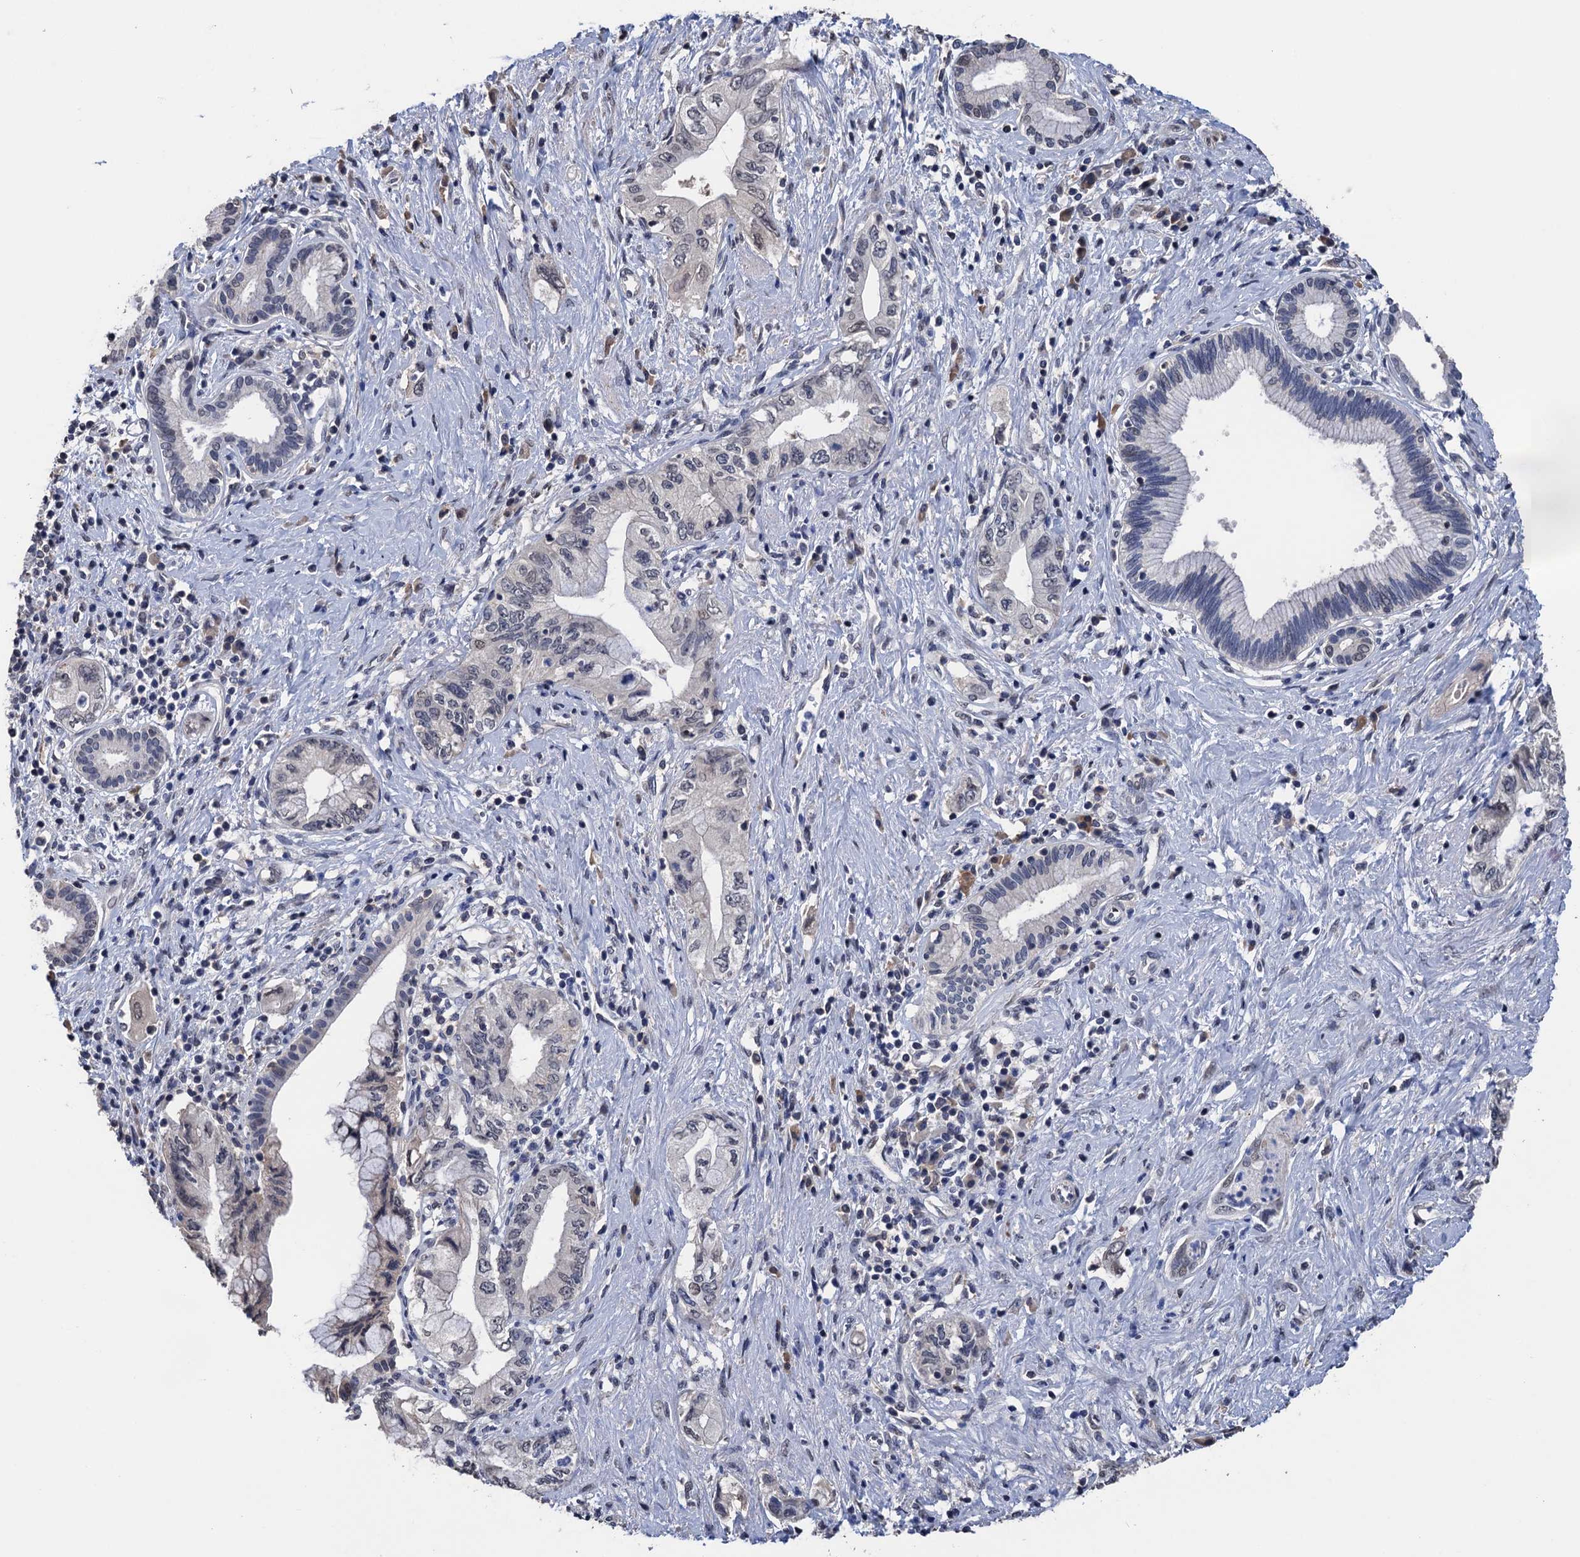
{"staining": {"intensity": "negative", "quantity": "none", "location": "none"}, "tissue": "pancreatic cancer", "cell_type": "Tumor cells", "image_type": "cancer", "snomed": [{"axis": "morphology", "description": "Adenocarcinoma, NOS"}, {"axis": "topography", "description": "Pancreas"}], "caption": "An immunohistochemistry image of pancreatic cancer is shown. There is no staining in tumor cells of pancreatic cancer.", "gene": "ART5", "patient": {"sex": "female", "age": 73}}